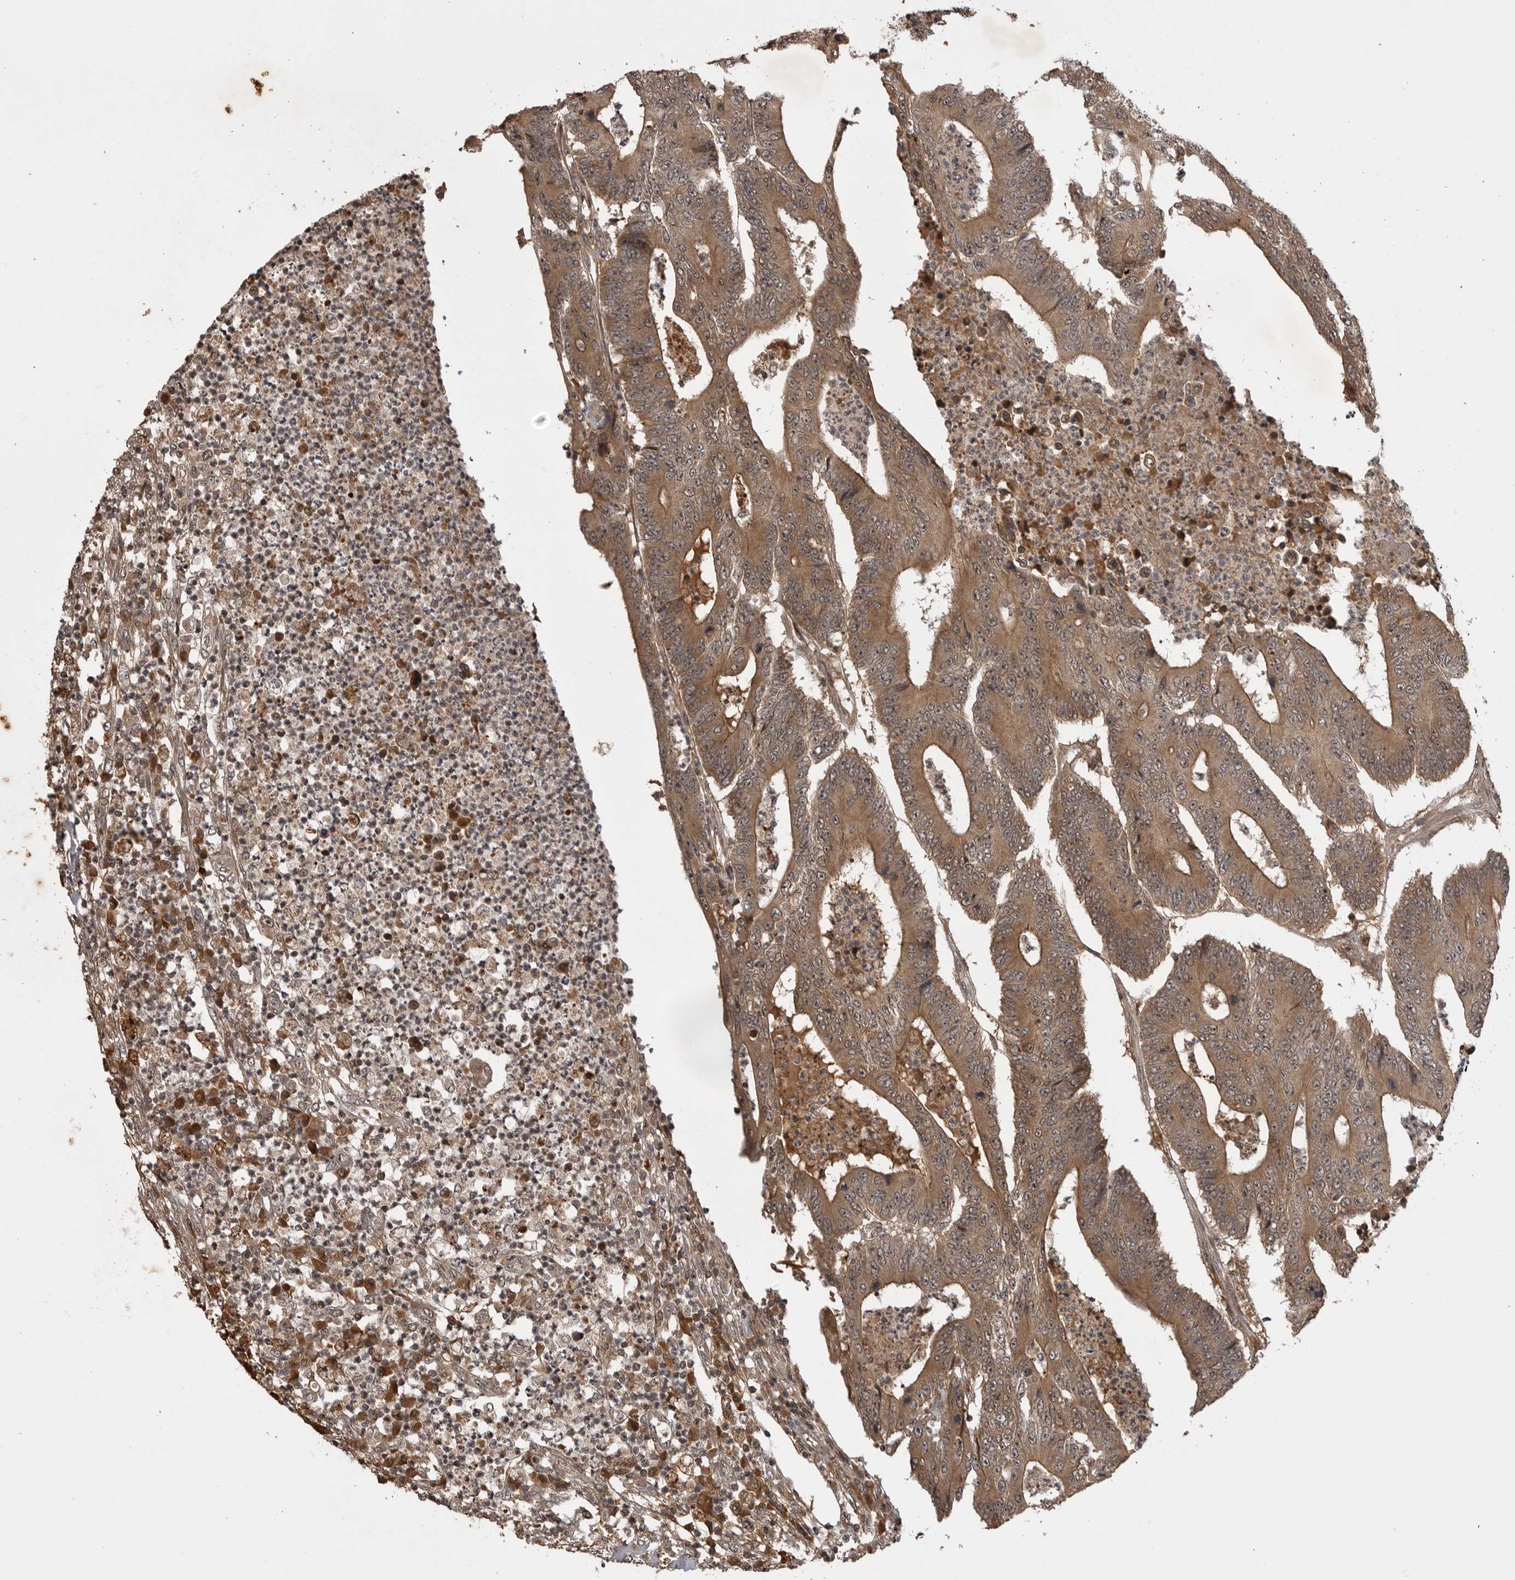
{"staining": {"intensity": "moderate", "quantity": ">75%", "location": "cytoplasmic/membranous,nuclear"}, "tissue": "colorectal cancer", "cell_type": "Tumor cells", "image_type": "cancer", "snomed": [{"axis": "morphology", "description": "Adenocarcinoma, NOS"}, {"axis": "topography", "description": "Colon"}], "caption": "Protein positivity by immunohistochemistry demonstrates moderate cytoplasmic/membranous and nuclear expression in about >75% of tumor cells in adenocarcinoma (colorectal).", "gene": "AKAP7", "patient": {"sex": "male", "age": 83}}